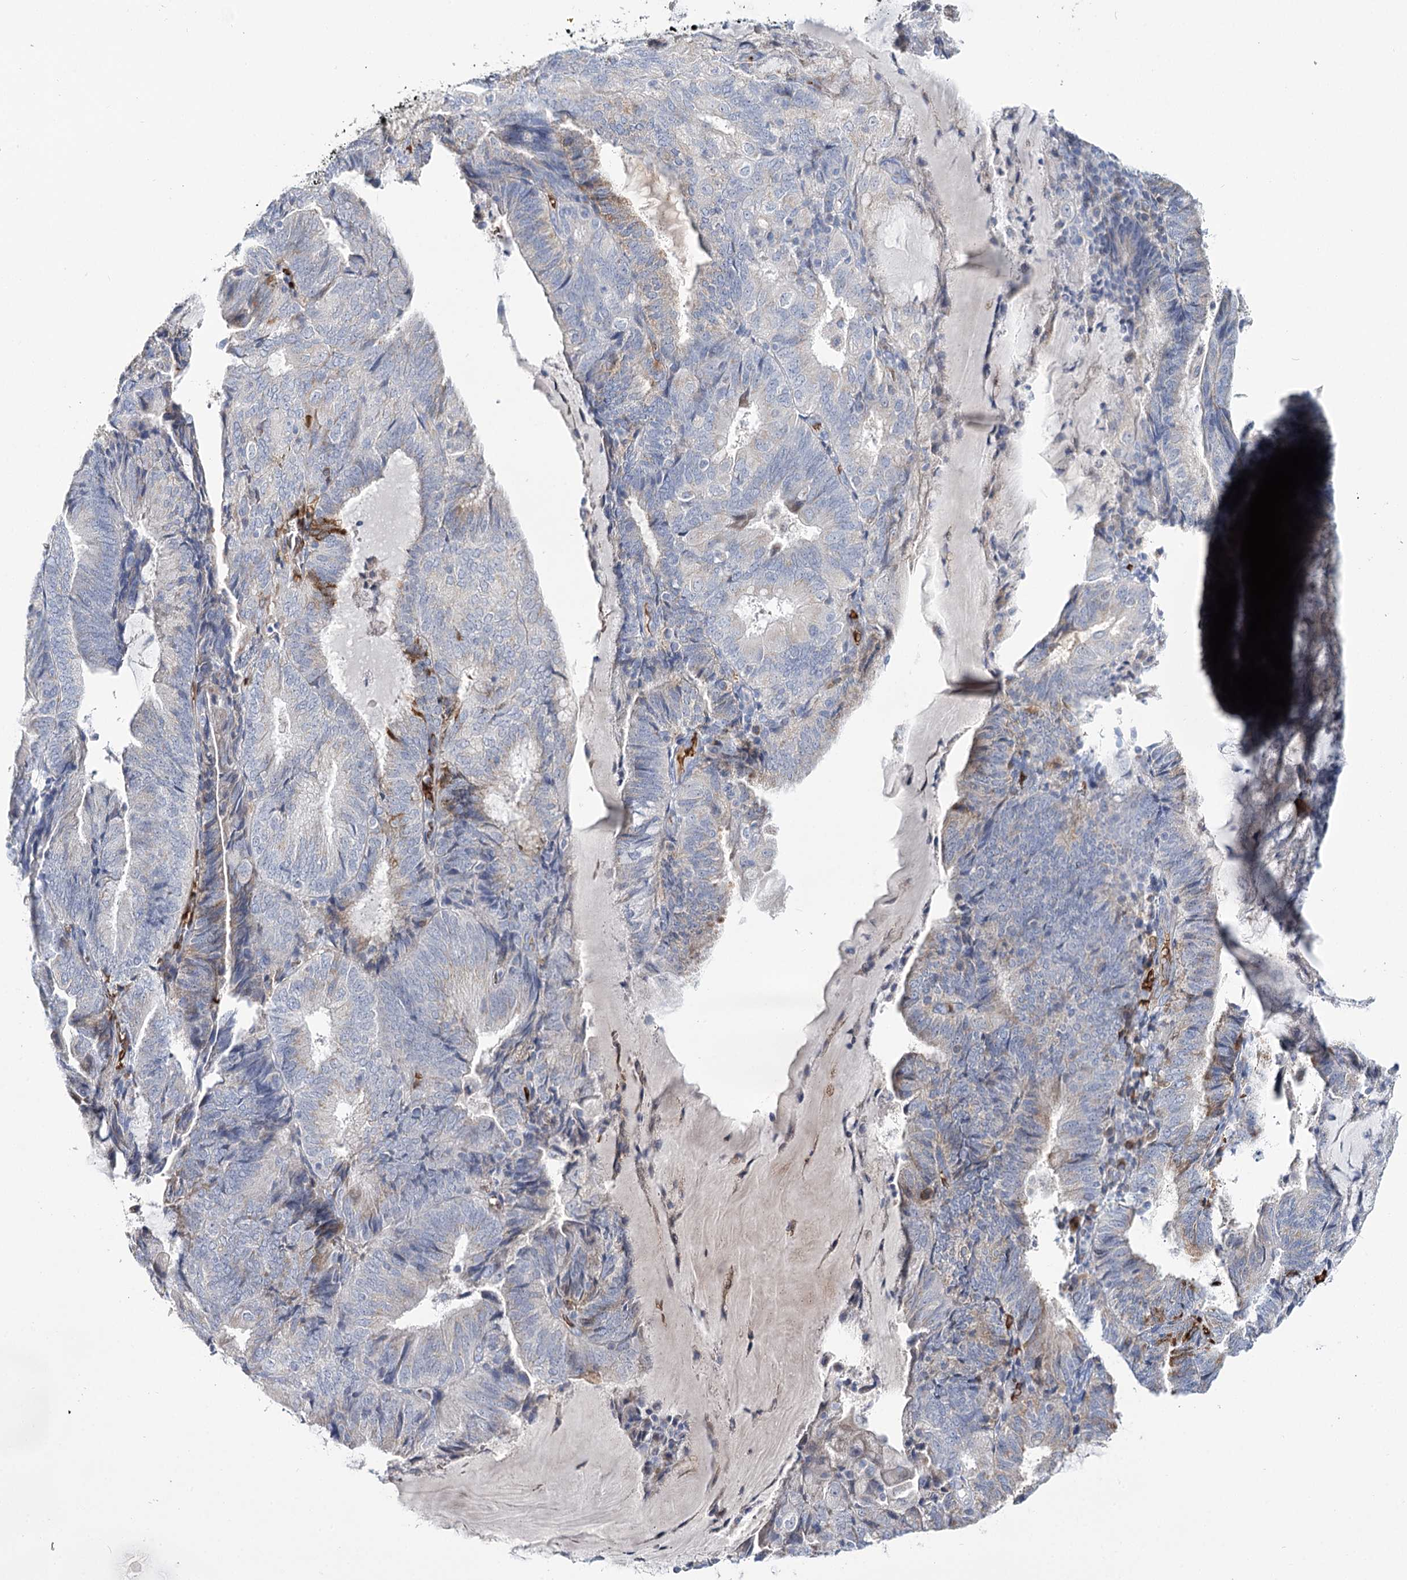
{"staining": {"intensity": "moderate", "quantity": "<25%", "location": "cytoplasmic/membranous"}, "tissue": "endometrial cancer", "cell_type": "Tumor cells", "image_type": "cancer", "snomed": [{"axis": "morphology", "description": "Adenocarcinoma, NOS"}, {"axis": "topography", "description": "Endometrium"}], "caption": "Human endometrial cancer stained with a brown dye reveals moderate cytoplasmic/membranous positive positivity in about <25% of tumor cells.", "gene": "GBF1", "patient": {"sex": "female", "age": 81}}